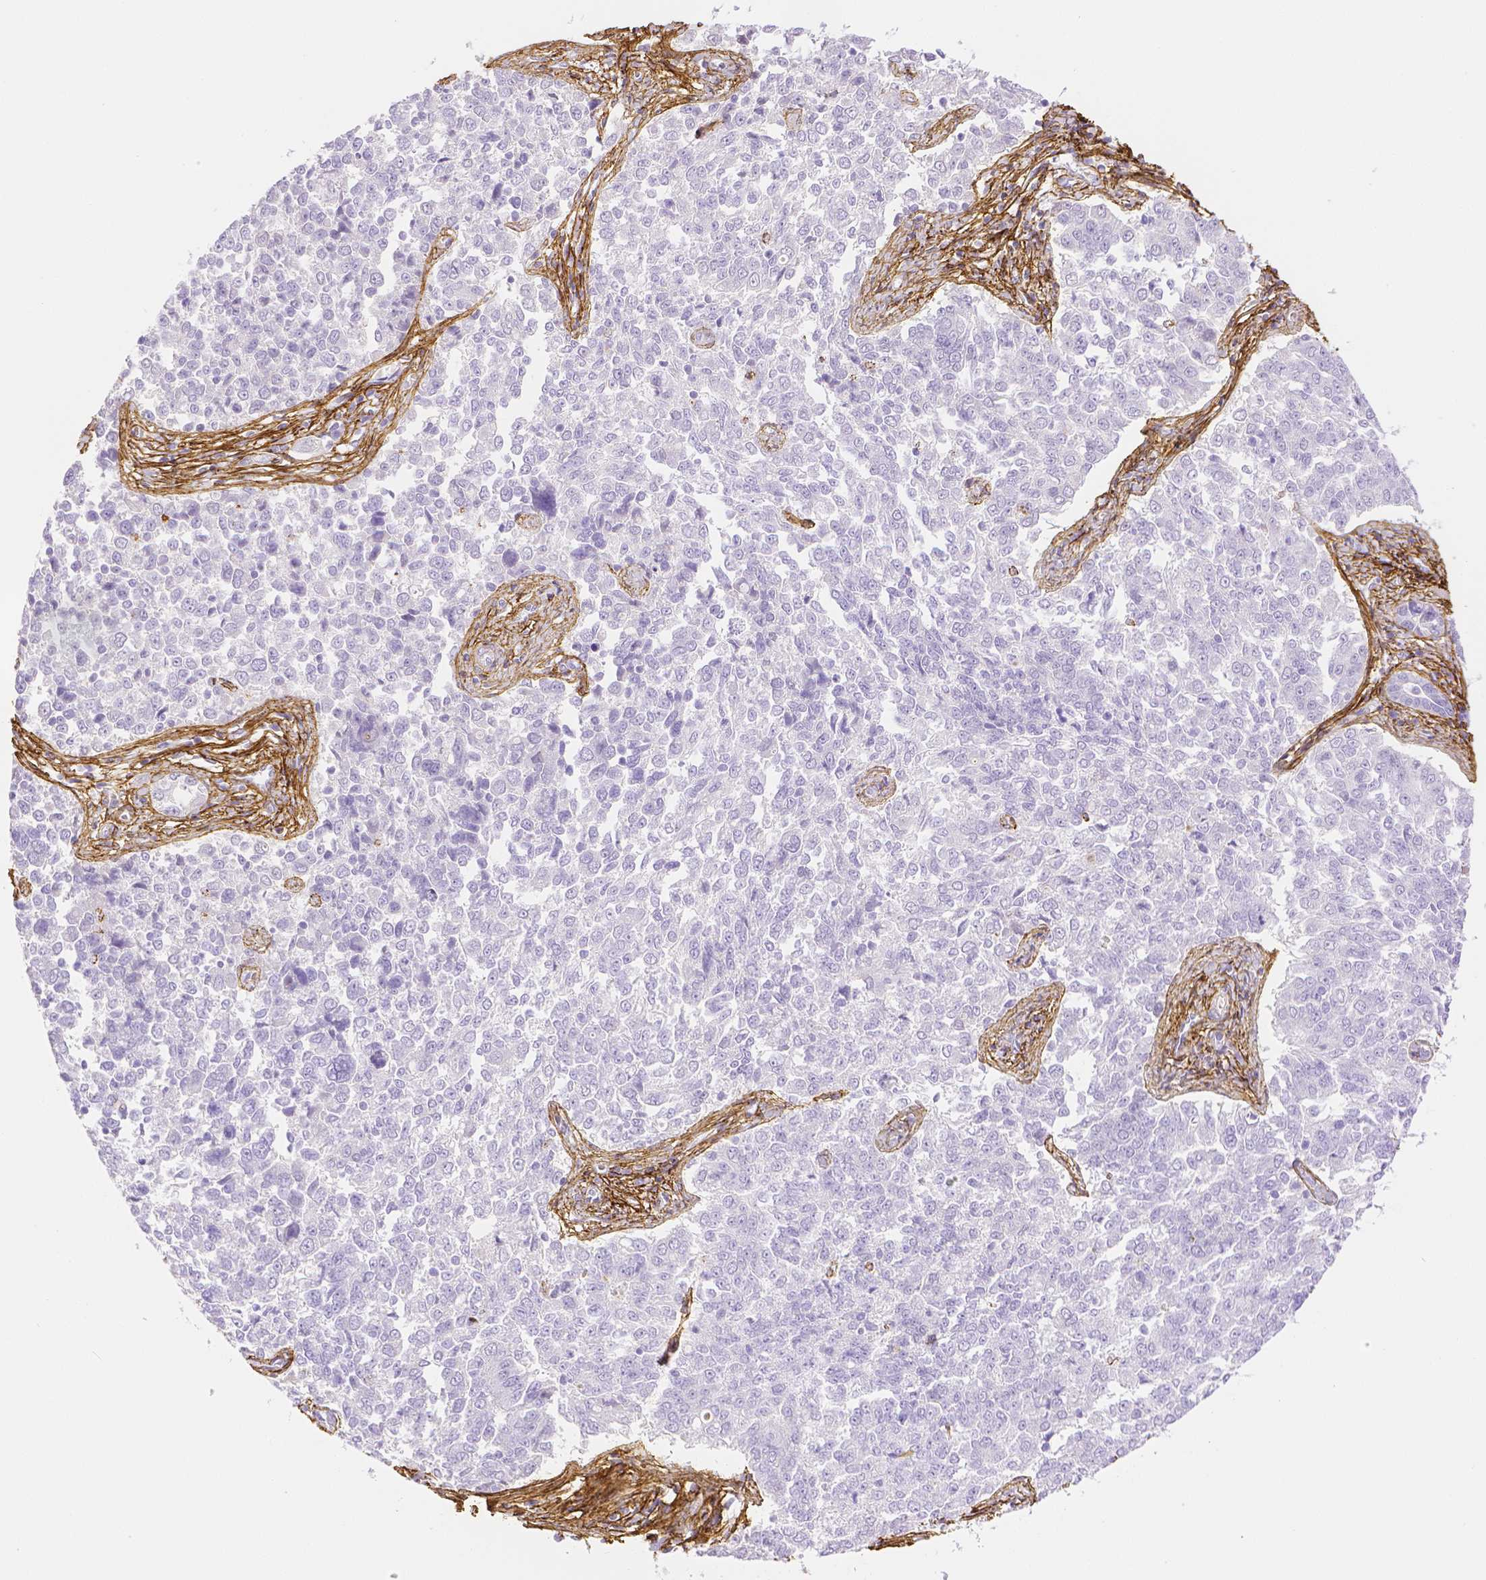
{"staining": {"intensity": "negative", "quantity": "none", "location": "none"}, "tissue": "endometrial cancer", "cell_type": "Tumor cells", "image_type": "cancer", "snomed": [{"axis": "morphology", "description": "Adenocarcinoma, NOS"}, {"axis": "topography", "description": "Endometrium"}], "caption": "Endometrial cancer was stained to show a protein in brown. There is no significant expression in tumor cells. Brightfield microscopy of IHC stained with DAB (3,3'-diaminobenzidine) (brown) and hematoxylin (blue), captured at high magnification.", "gene": "FBN1", "patient": {"sex": "female", "age": 43}}